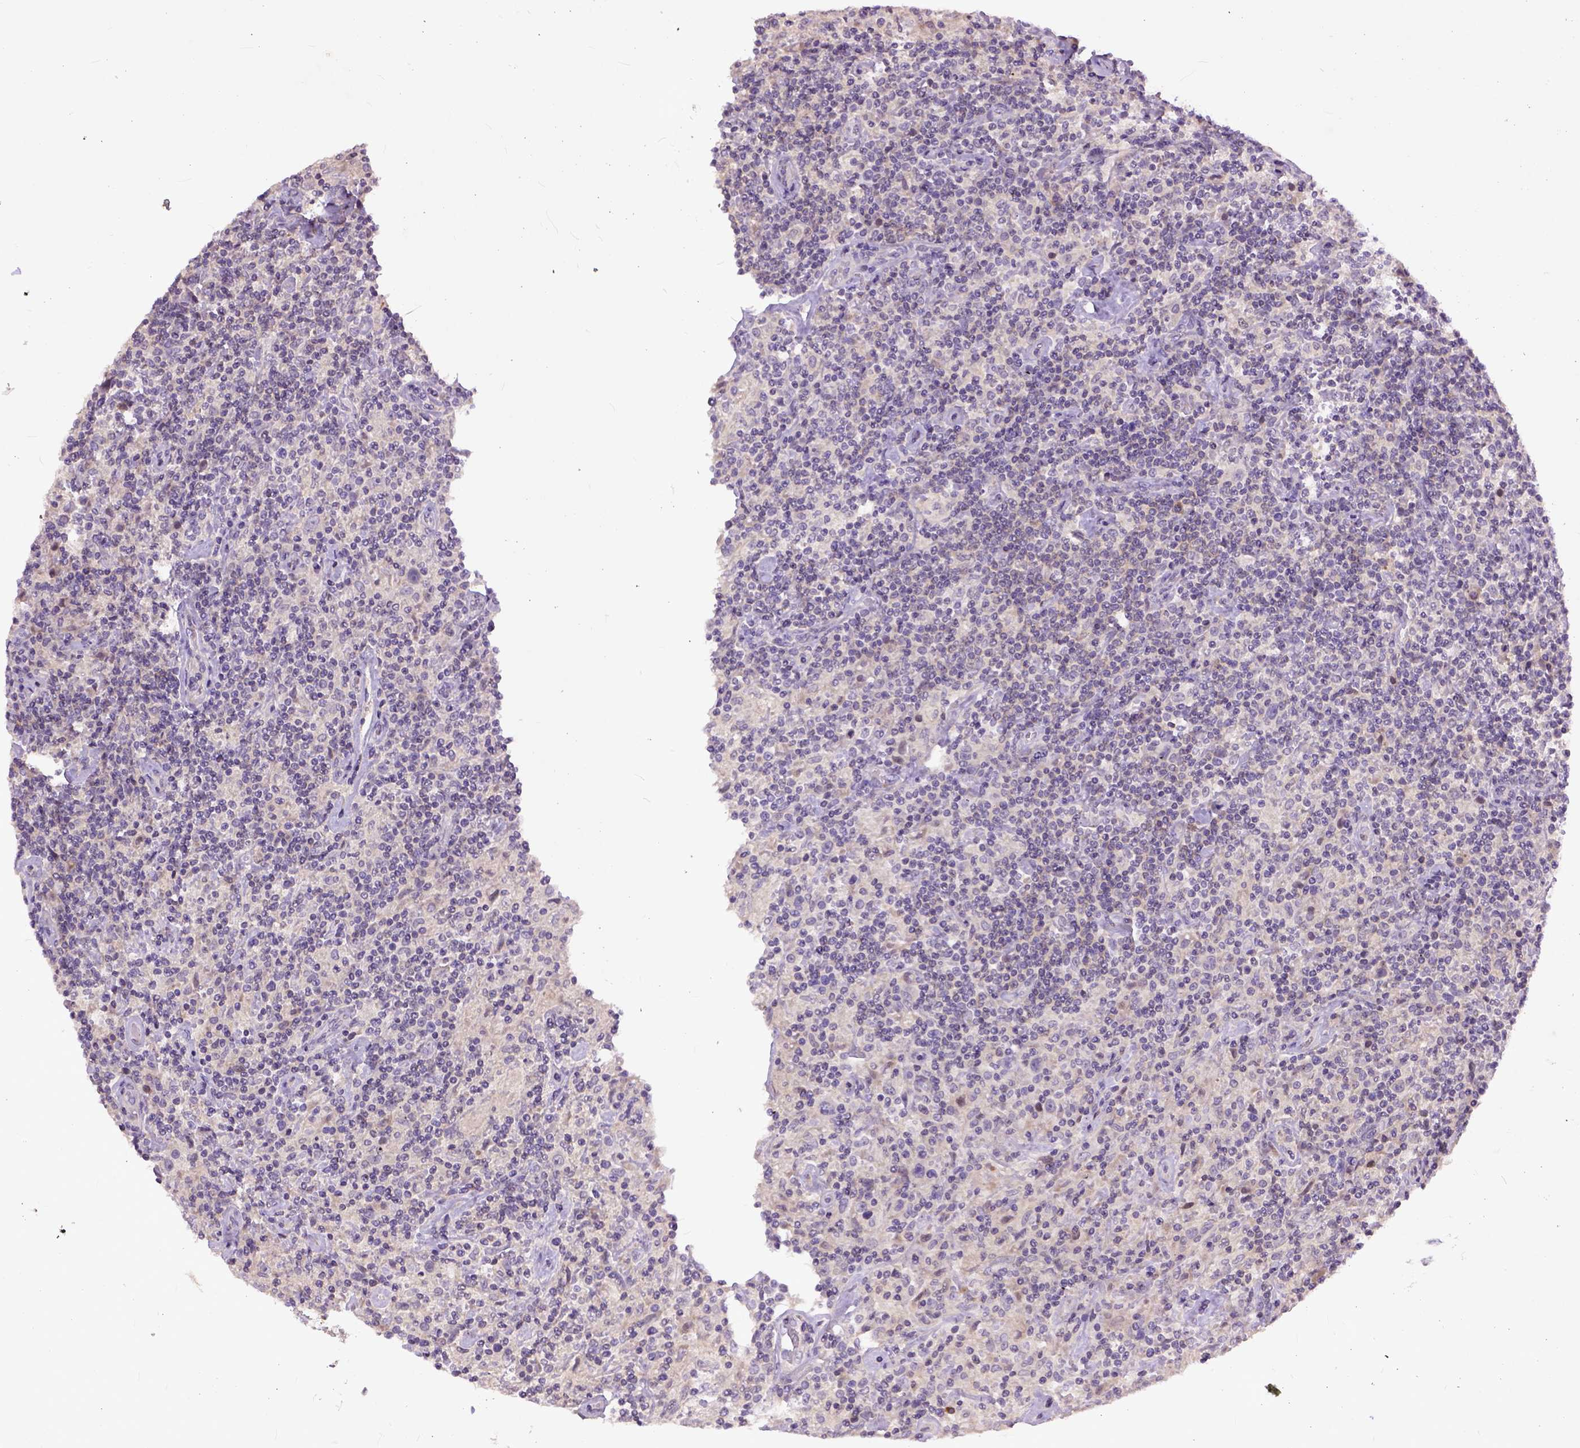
{"staining": {"intensity": "negative", "quantity": "none", "location": "none"}, "tissue": "lymphoma", "cell_type": "Tumor cells", "image_type": "cancer", "snomed": [{"axis": "morphology", "description": "Hodgkin's disease, NOS"}, {"axis": "topography", "description": "Lymph node"}], "caption": "DAB (3,3'-diaminobenzidine) immunohistochemical staining of human Hodgkin's disease shows no significant expression in tumor cells.", "gene": "CPNE1", "patient": {"sex": "male", "age": 70}}